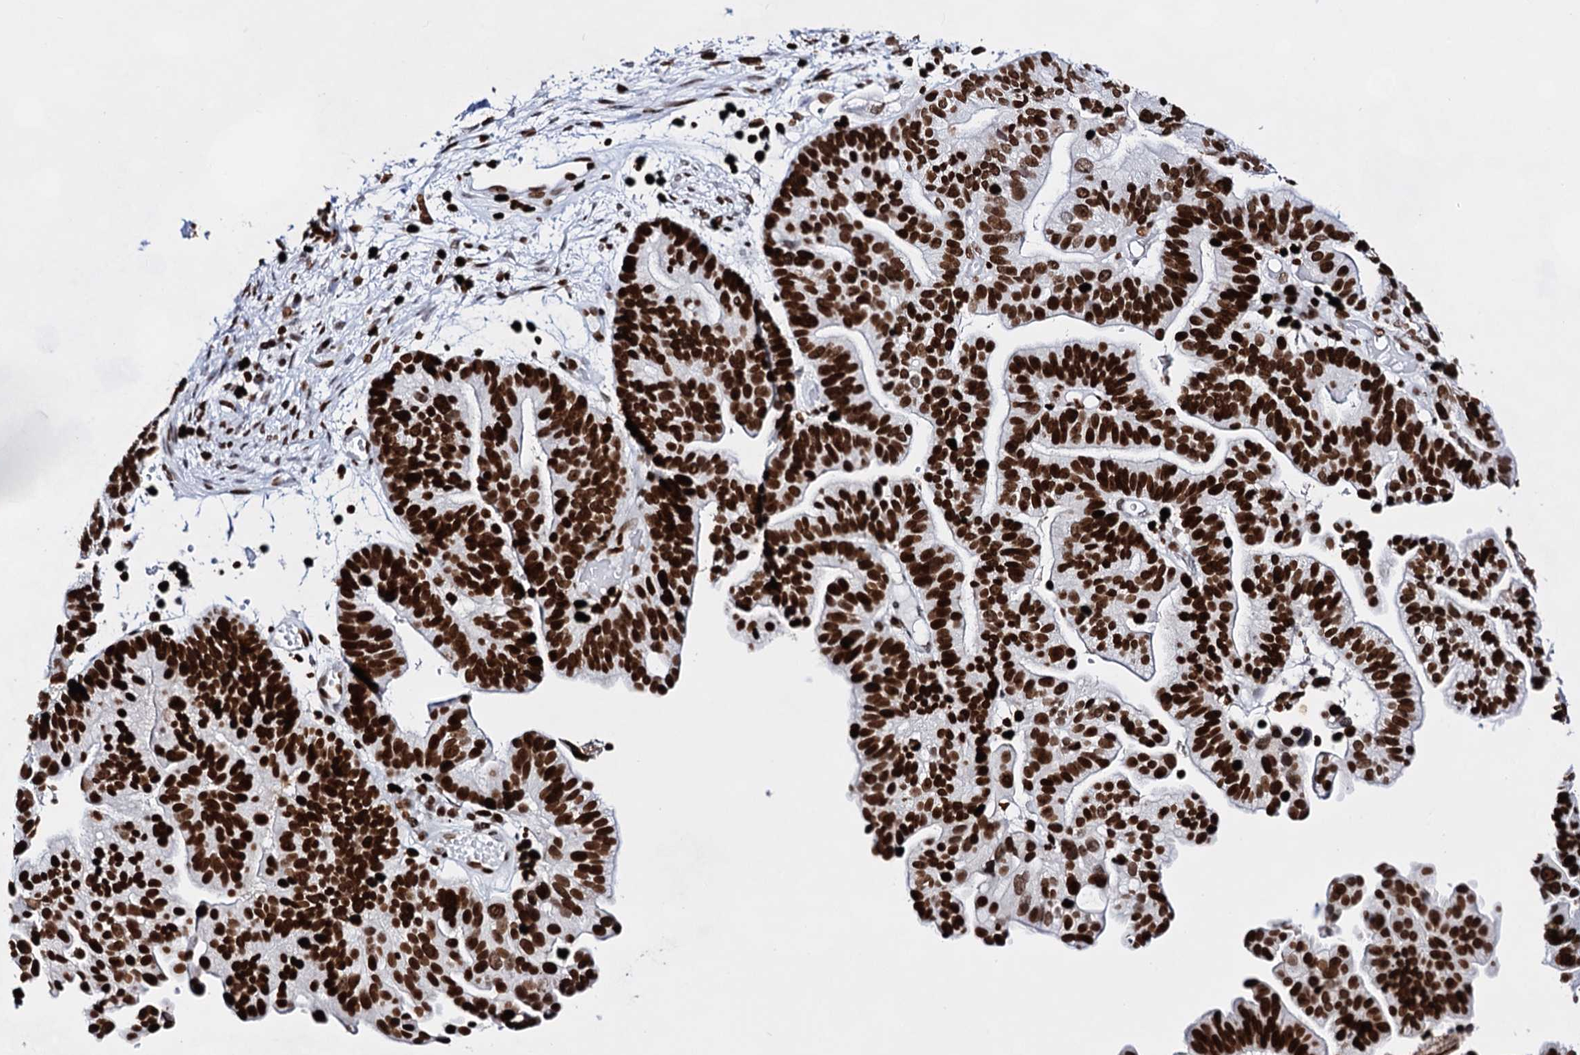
{"staining": {"intensity": "strong", "quantity": ">75%", "location": "nuclear"}, "tissue": "ovarian cancer", "cell_type": "Tumor cells", "image_type": "cancer", "snomed": [{"axis": "morphology", "description": "Cystadenocarcinoma, serous, NOS"}, {"axis": "topography", "description": "Ovary"}], "caption": "High-magnification brightfield microscopy of ovarian serous cystadenocarcinoma stained with DAB (brown) and counterstained with hematoxylin (blue). tumor cells exhibit strong nuclear staining is present in about>75% of cells. The staining was performed using DAB (3,3'-diaminobenzidine), with brown indicating positive protein expression. Nuclei are stained blue with hematoxylin.", "gene": "HMGB2", "patient": {"sex": "female", "age": 56}}